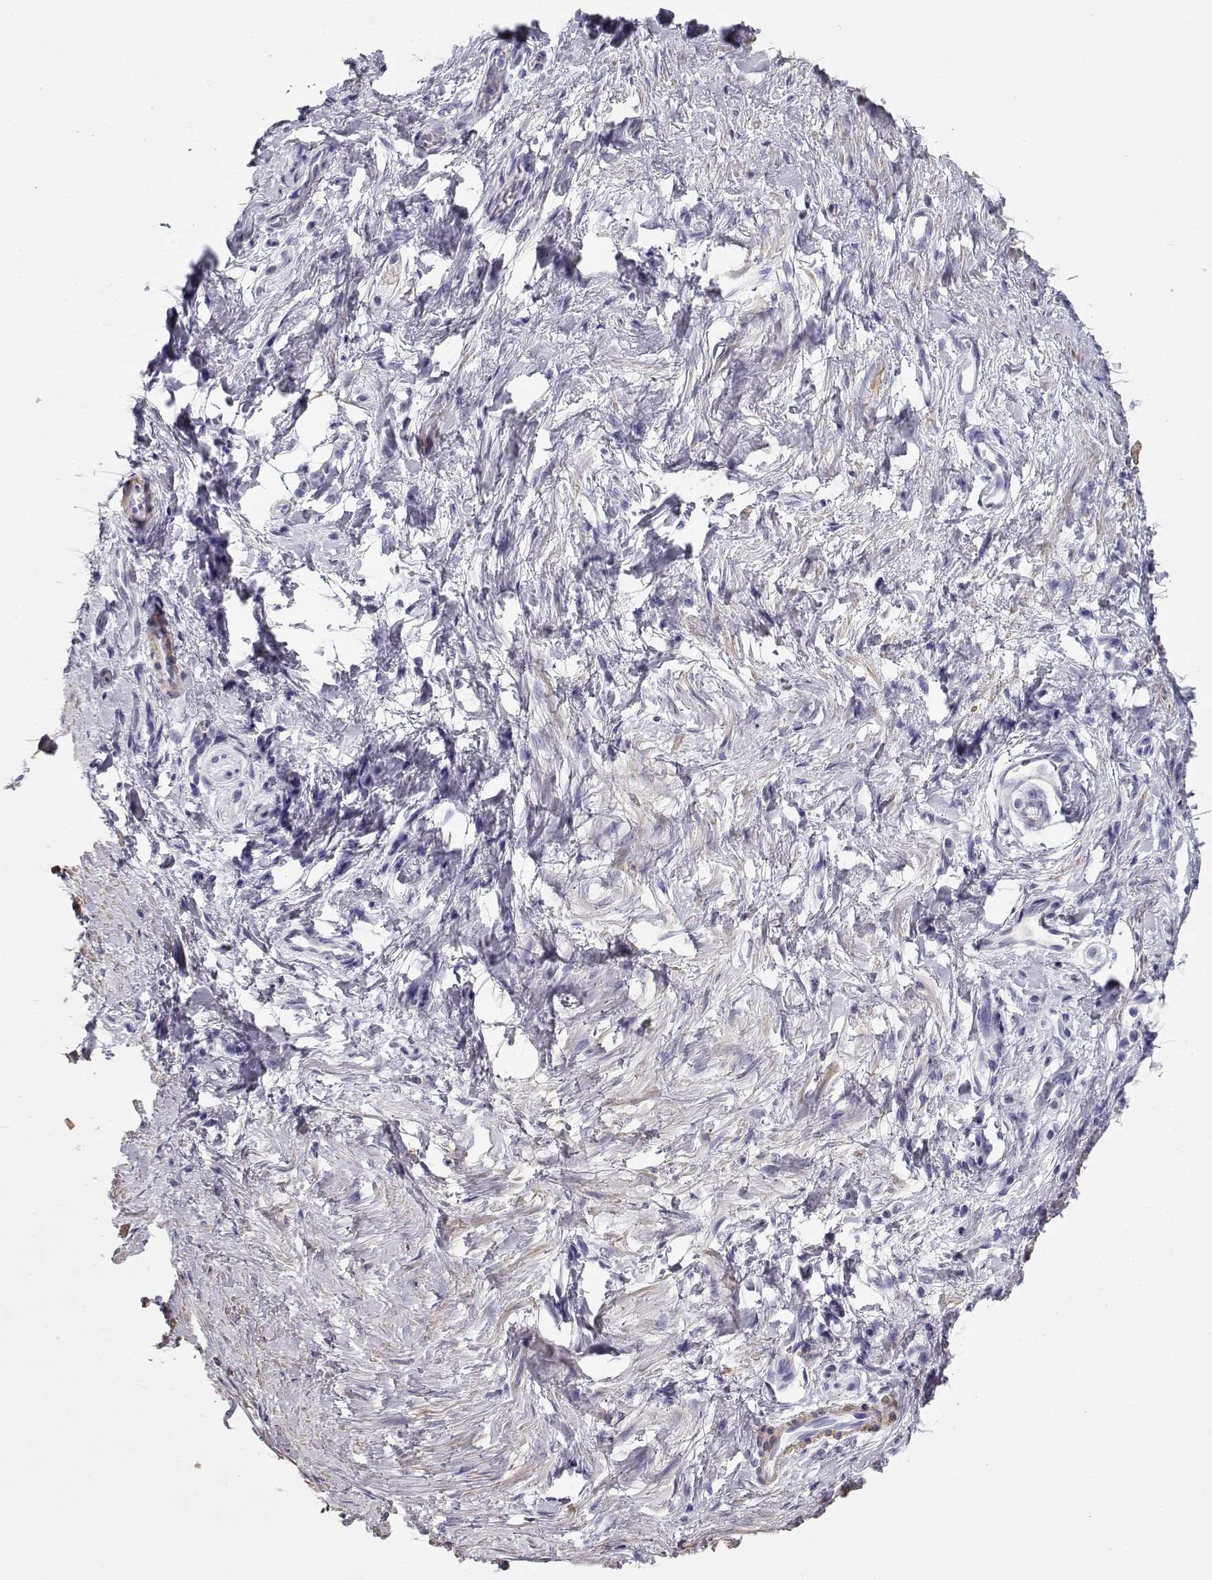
{"staining": {"intensity": "negative", "quantity": "none", "location": "none"}, "tissue": "stomach cancer", "cell_type": "Tumor cells", "image_type": "cancer", "snomed": [{"axis": "morphology", "description": "Adenocarcinoma, NOS"}, {"axis": "topography", "description": "Stomach"}], "caption": "Tumor cells are negative for brown protein staining in adenocarcinoma (stomach).", "gene": "SLITRK3", "patient": {"sex": "male", "age": 58}}